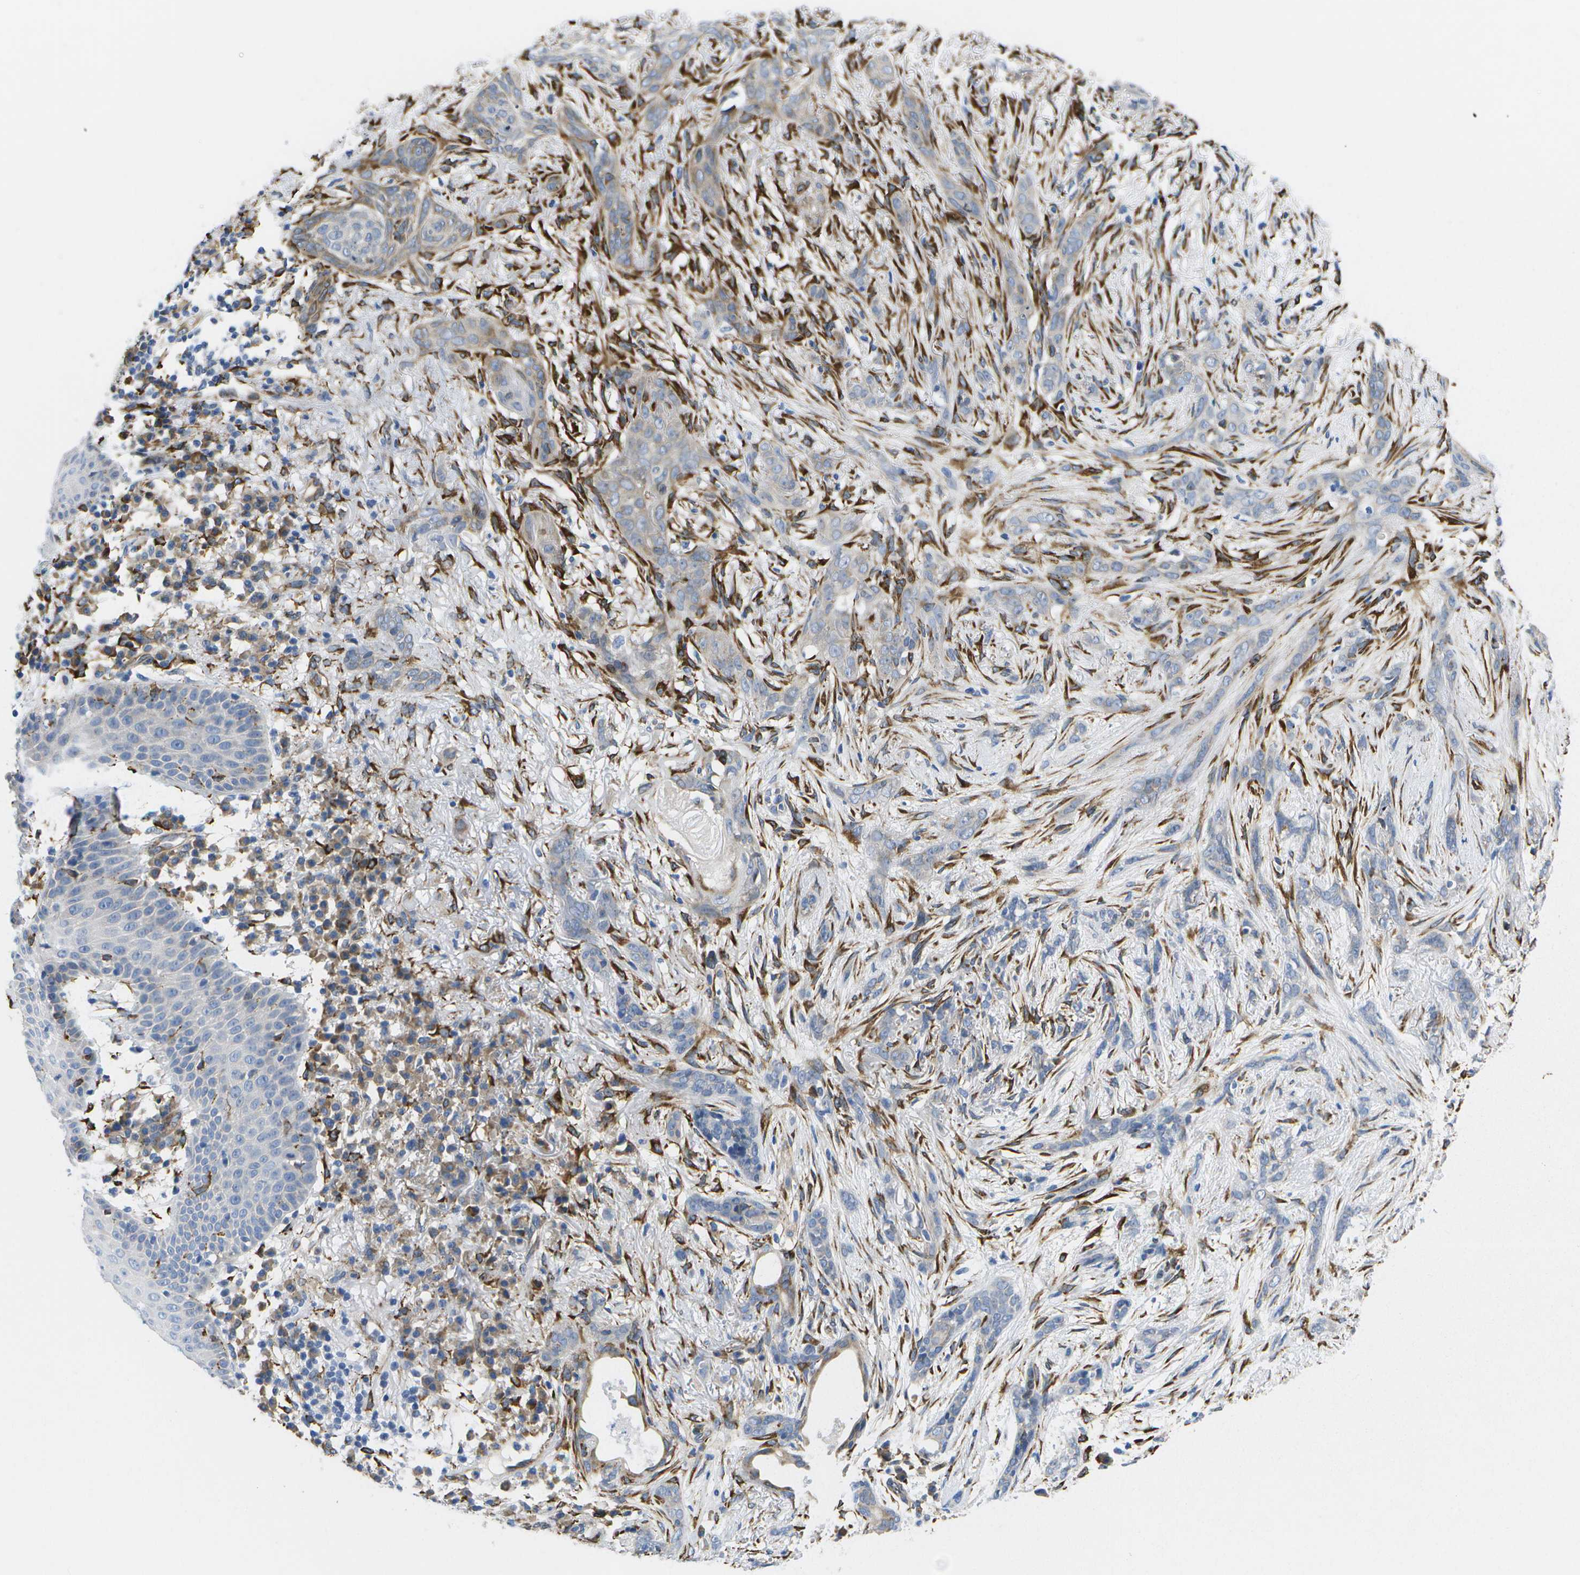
{"staining": {"intensity": "moderate", "quantity": "<25%", "location": "cytoplasmic/membranous"}, "tissue": "skin cancer", "cell_type": "Tumor cells", "image_type": "cancer", "snomed": [{"axis": "morphology", "description": "Basal cell carcinoma"}, {"axis": "morphology", "description": "Adnexal tumor, benign"}, {"axis": "topography", "description": "Skin"}], "caption": "Skin benign adnexal tumor tissue shows moderate cytoplasmic/membranous expression in approximately <25% of tumor cells, visualized by immunohistochemistry.", "gene": "ZDHHC17", "patient": {"sex": "female", "age": 42}}